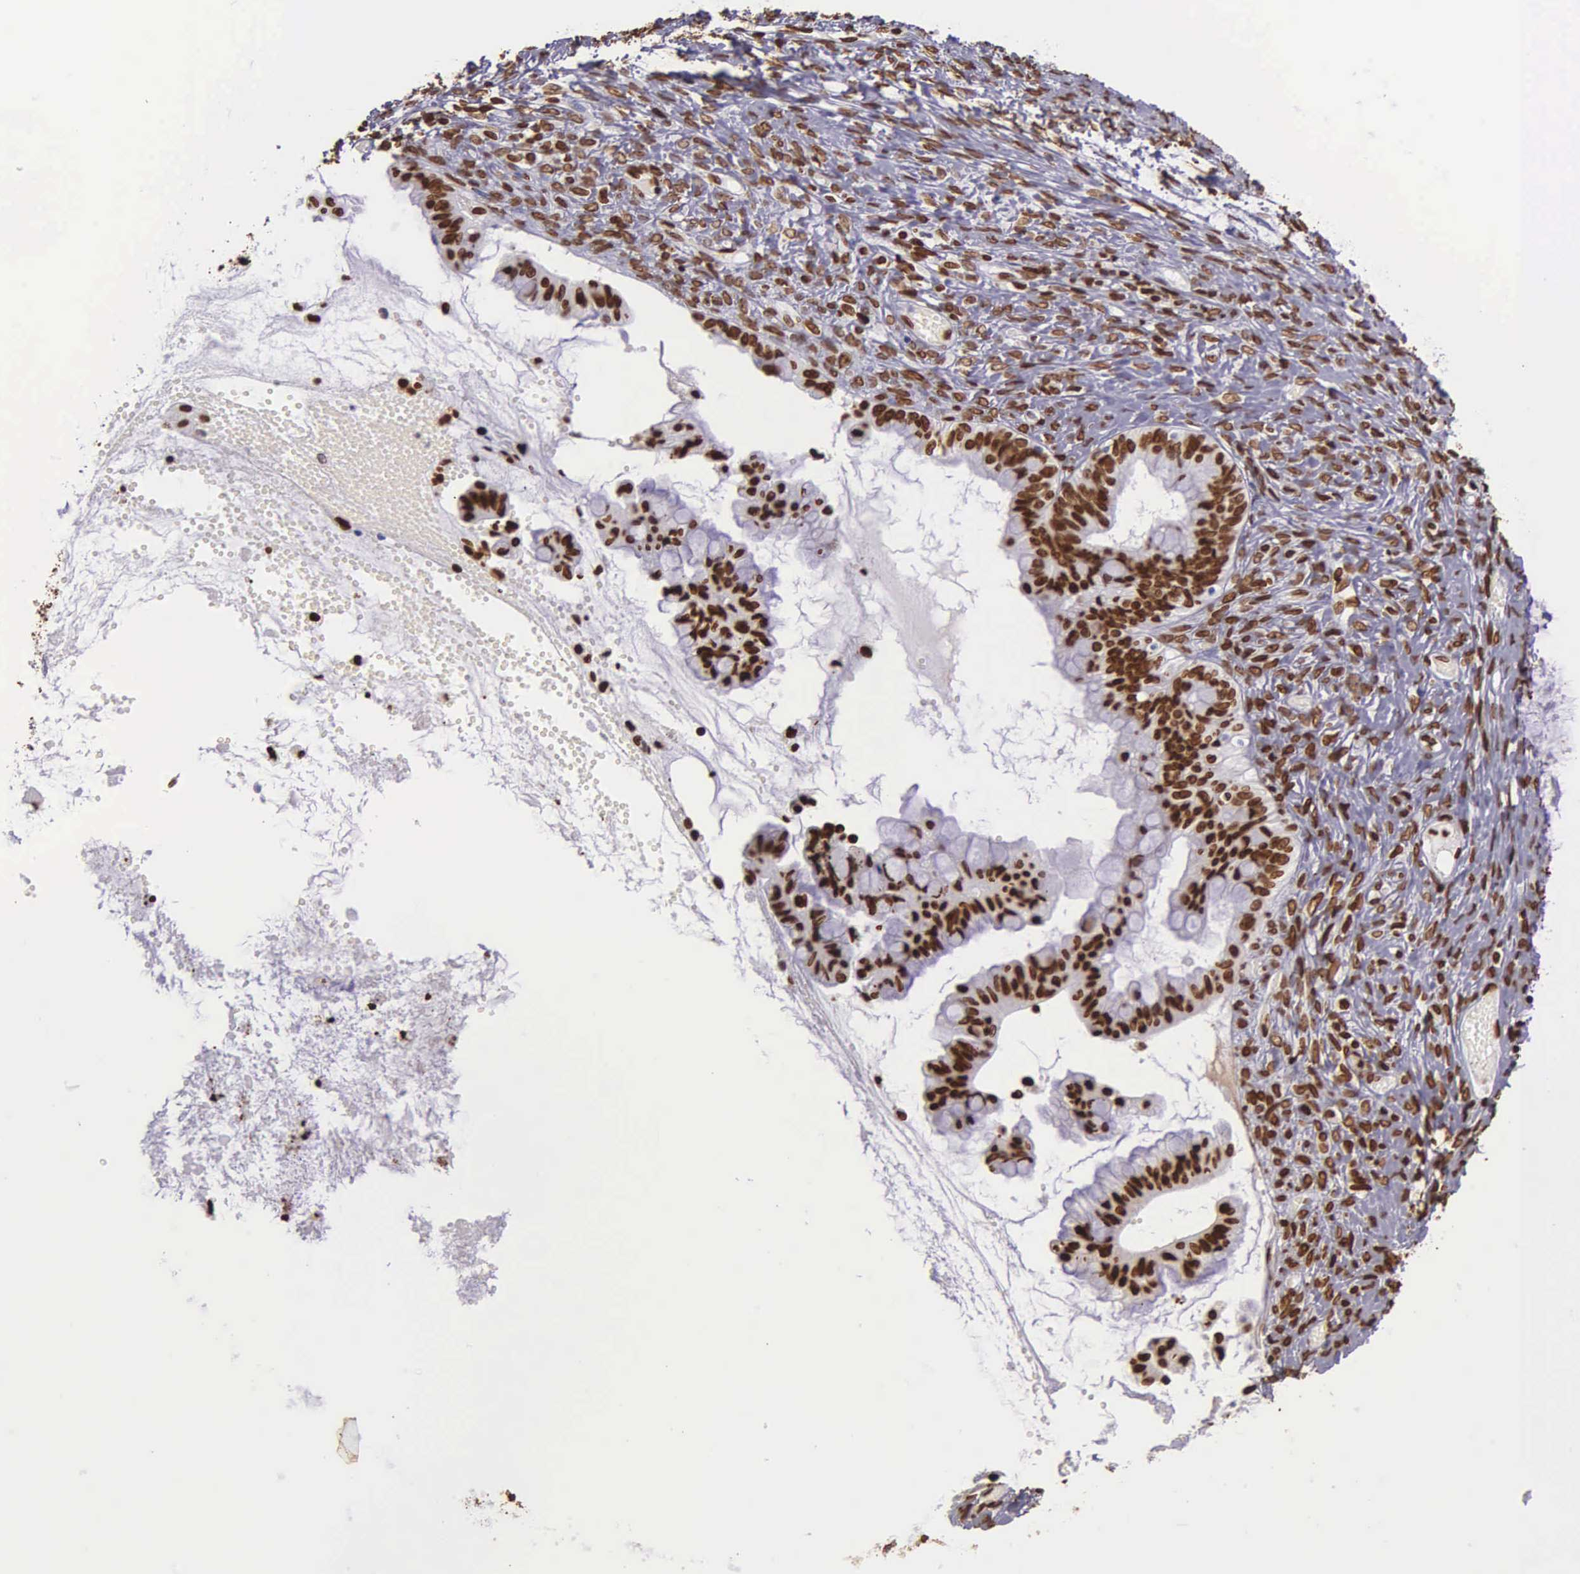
{"staining": {"intensity": "strong", "quantity": ">75%", "location": "nuclear"}, "tissue": "ovarian cancer", "cell_type": "Tumor cells", "image_type": "cancer", "snomed": [{"axis": "morphology", "description": "Cystadenocarcinoma, mucinous, NOS"}, {"axis": "topography", "description": "Ovary"}], "caption": "High-power microscopy captured an IHC micrograph of ovarian cancer (mucinous cystadenocarcinoma), revealing strong nuclear positivity in about >75% of tumor cells. The staining is performed using DAB brown chromogen to label protein expression. The nuclei are counter-stained blue using hematoxylin.", "gene": "H1-0", "patient": {"sex": "female", "age": 57}}